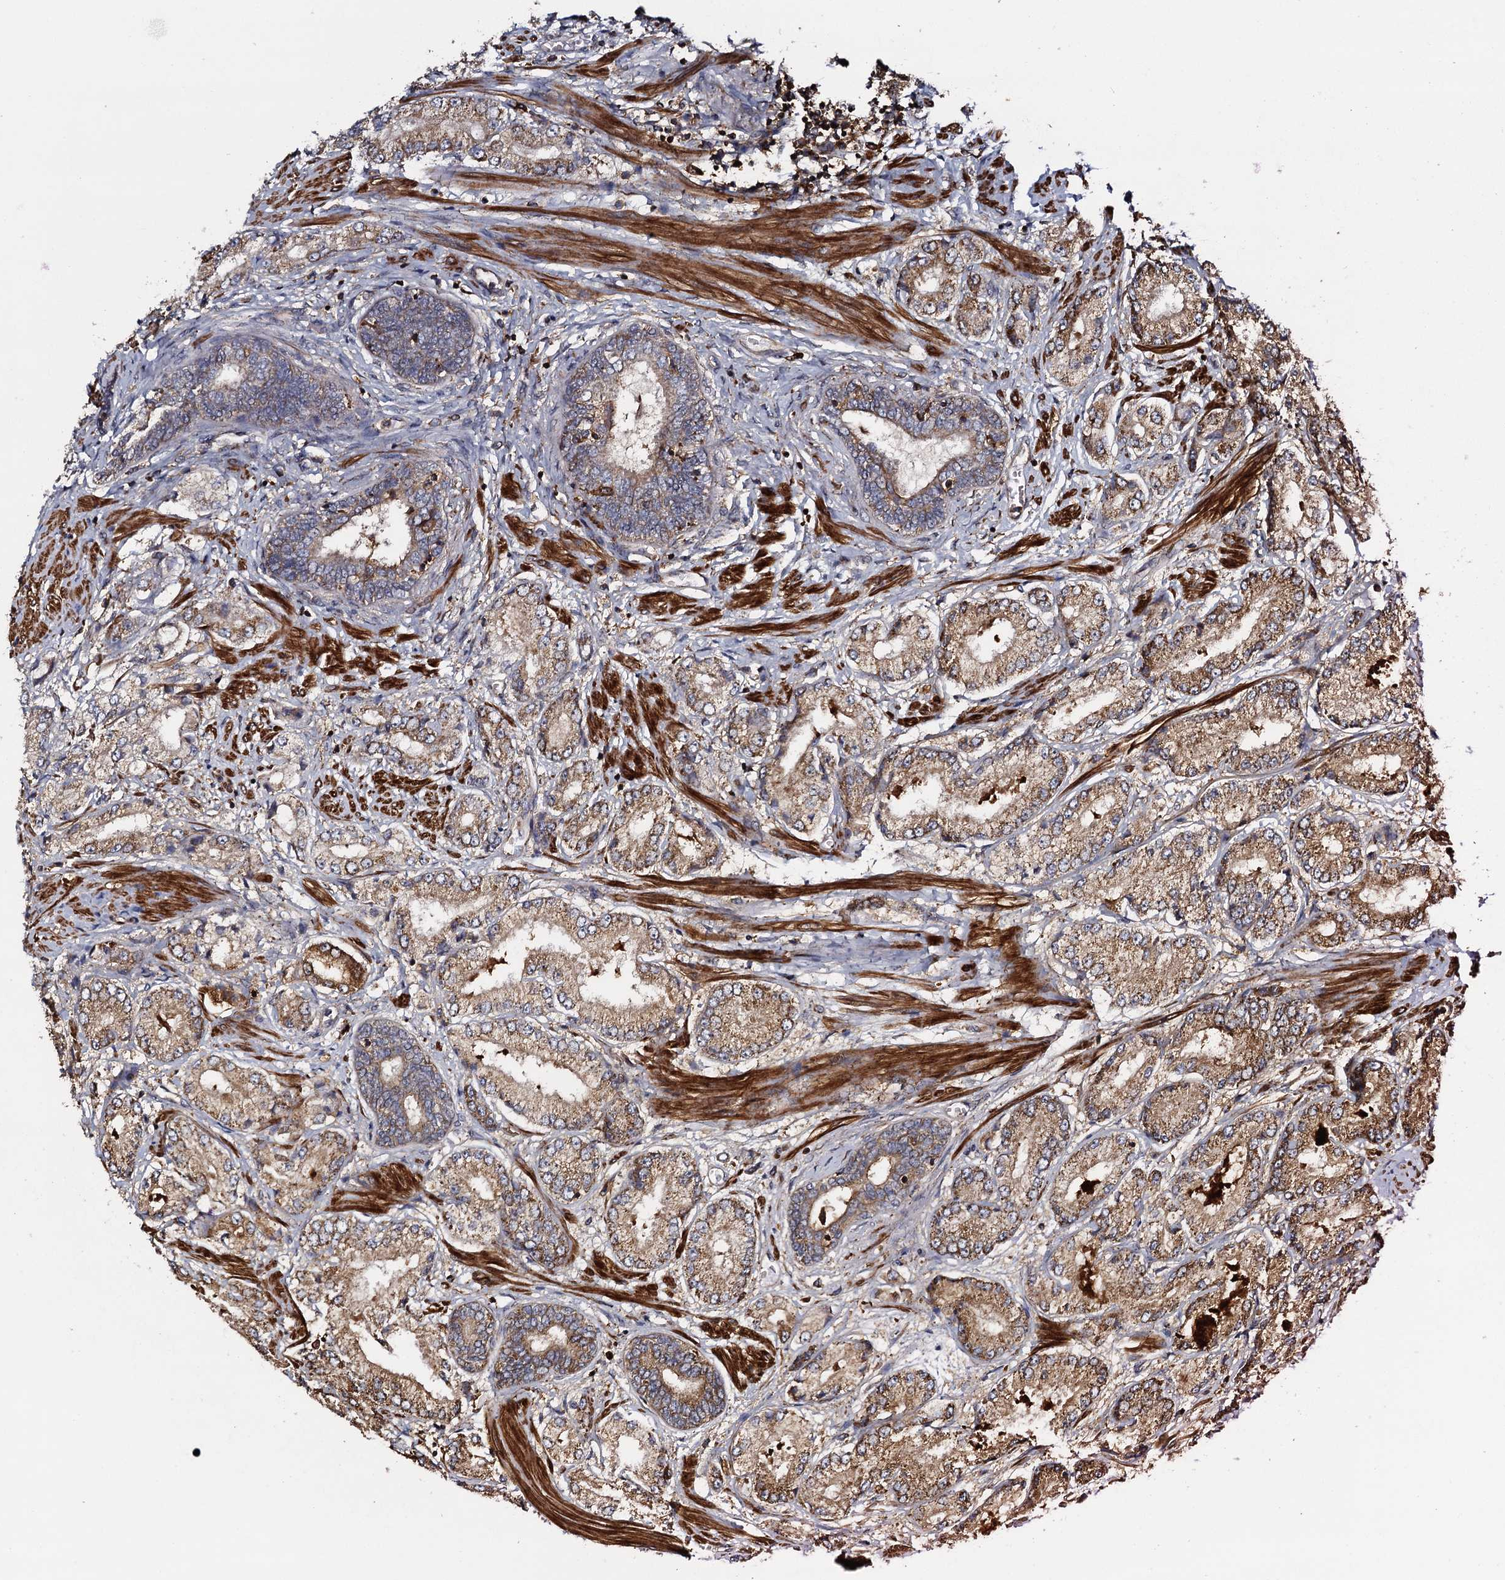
{"staining": {"intensity": "moderate", "quantity": ">75%", "location": "cytoplasmic/membranous"}, "tissue": "prostate cancer", "cell_type": "Tumor cells", "image_type": "cancer", "snomed": [{"axis": "morphology", "description": "Adenocarcinoma, High grade"}, {"axis": "topography", "description": "Prostate"}], "caption": "Protein expression analysis of prostate cancer (adenocarcinoma (high-grade)) shows moderate cytoplasmic/membranous staining in approximately >75% of tumor cells.", "gene": "VWA8", "patient": {"sex": "male", "age": 59}}